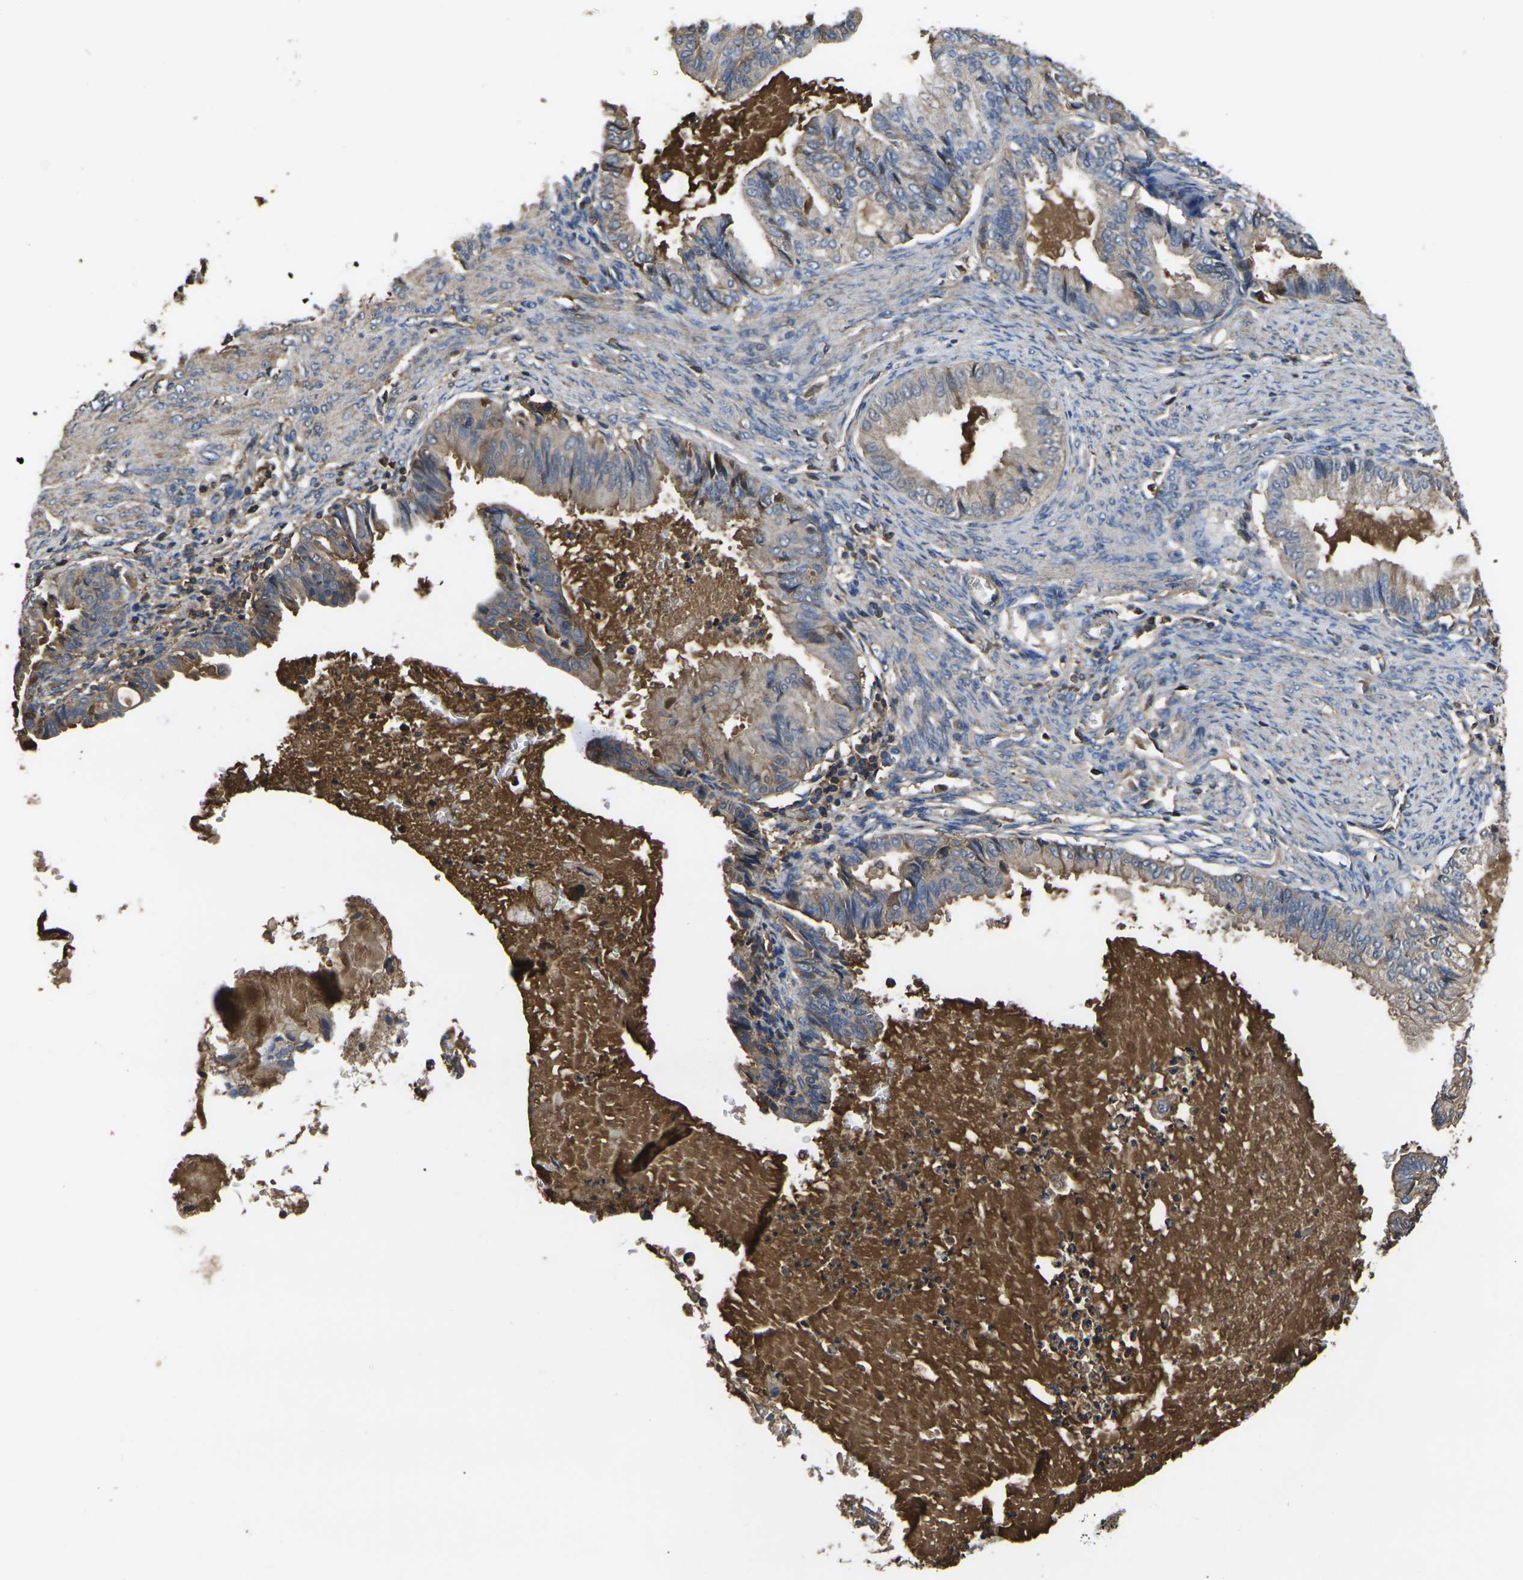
{"staining": {"intensity": "weak", "quantity": ">75%", "location": "cytoplasmic/membranous"}, "tissue": "endometrial cancer", "cell_type": "Tumor cells", "image_type": "cancer", "snomed": [{"axis": "morphology", "description": "Adenocarcinoma, NOS"}, {"axis": "topography", "description": "Endometrium"}], "caption": "Weak cytoplasmic/membranous staining for a protein is appreciated in approximately >75% of tumor cells of endometrial adenocarcinoma using immunohistochemistry (IHC).", "gene": "HSPG2", "patient": {"sex": "female", "age": 86}}